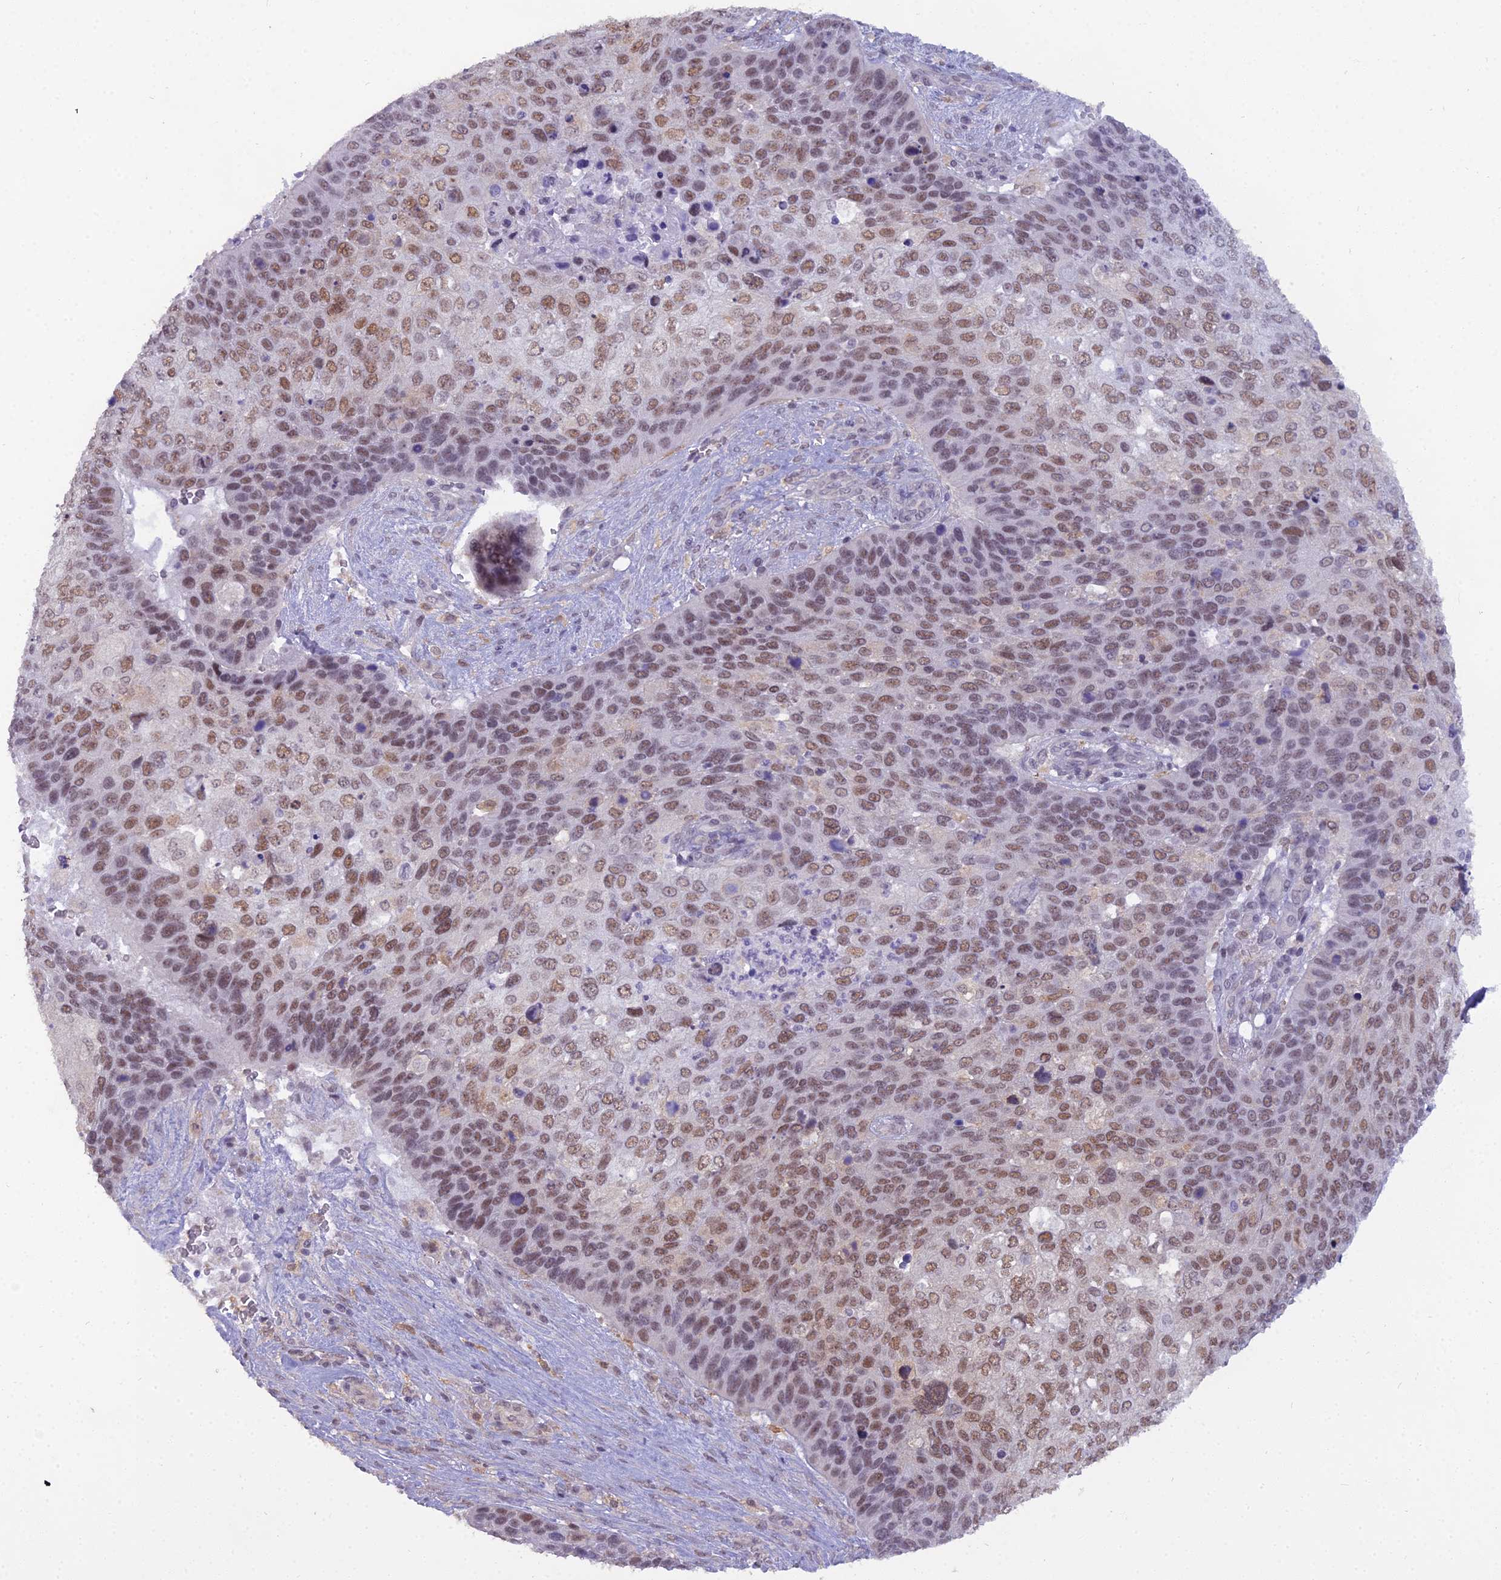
{"staining": {"intensity": "moderate", "quantity": "25%-75%", "location": "nuclear"}, "tissue": "skin cancer", "cell_type": "Tumor cells", "image_type": "cancer", "snomed": [{"axis": "morphology", "description": "Basal cell carcinoma"}, {"axis": "topography", "description": "Skin"}], "caption": "Brown immunohistochemical staining in human skin cancer (basal cell carcinoma) shows moderate nuclear staining in about 25%-75% of tumor cells. Using DAB (3,3'-diaminobenzidine) (brown) and hematoxylin (blue) stains, captured at high magnification using brightfield microscopy.", "gene": "BLNK", "patient": {"sex": "female", "age": 74}}